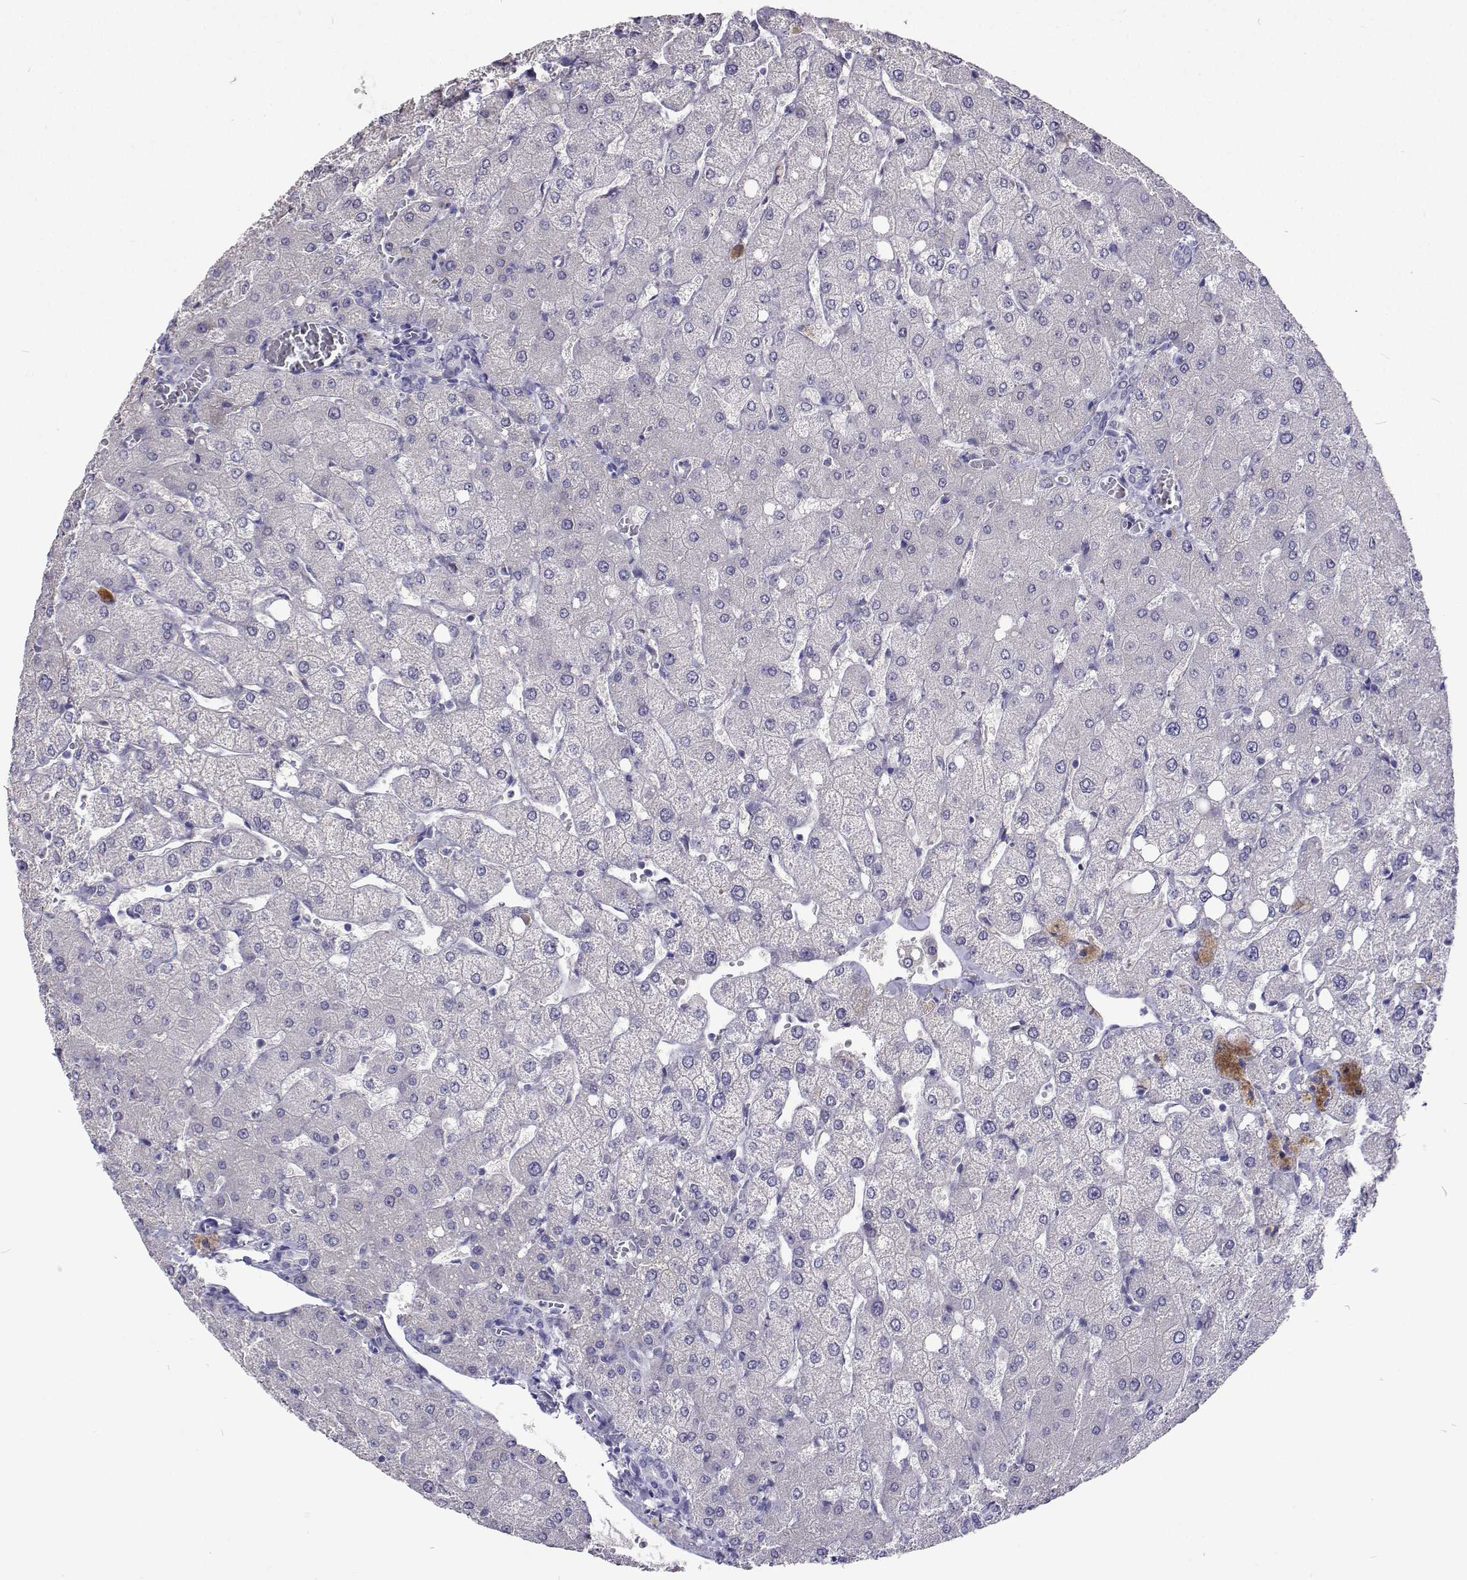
{"staining": {"intensity": "negative", "quantity": "none", "location": "none"}, "tissue": "liver", "cell_type": "Cholangiocytes", "image_type": "normal", "snomed": [{"axis": "morphology", "description": "Normal tissue, NOS"}, {"axis": "topography", "description": "Liver"}], "caption": "IHC micrograph of normal liver: human liver stained with DAB (3,3'-diaminobenzidine) shows no significant protein positivity in cholangiocytes. (DAB (3,3'-diaminobenzidine) immunohistochemistry (IHC), high magnification).", "gene": "CFAP44", "patient": {"sex": "female", "age": 54}}